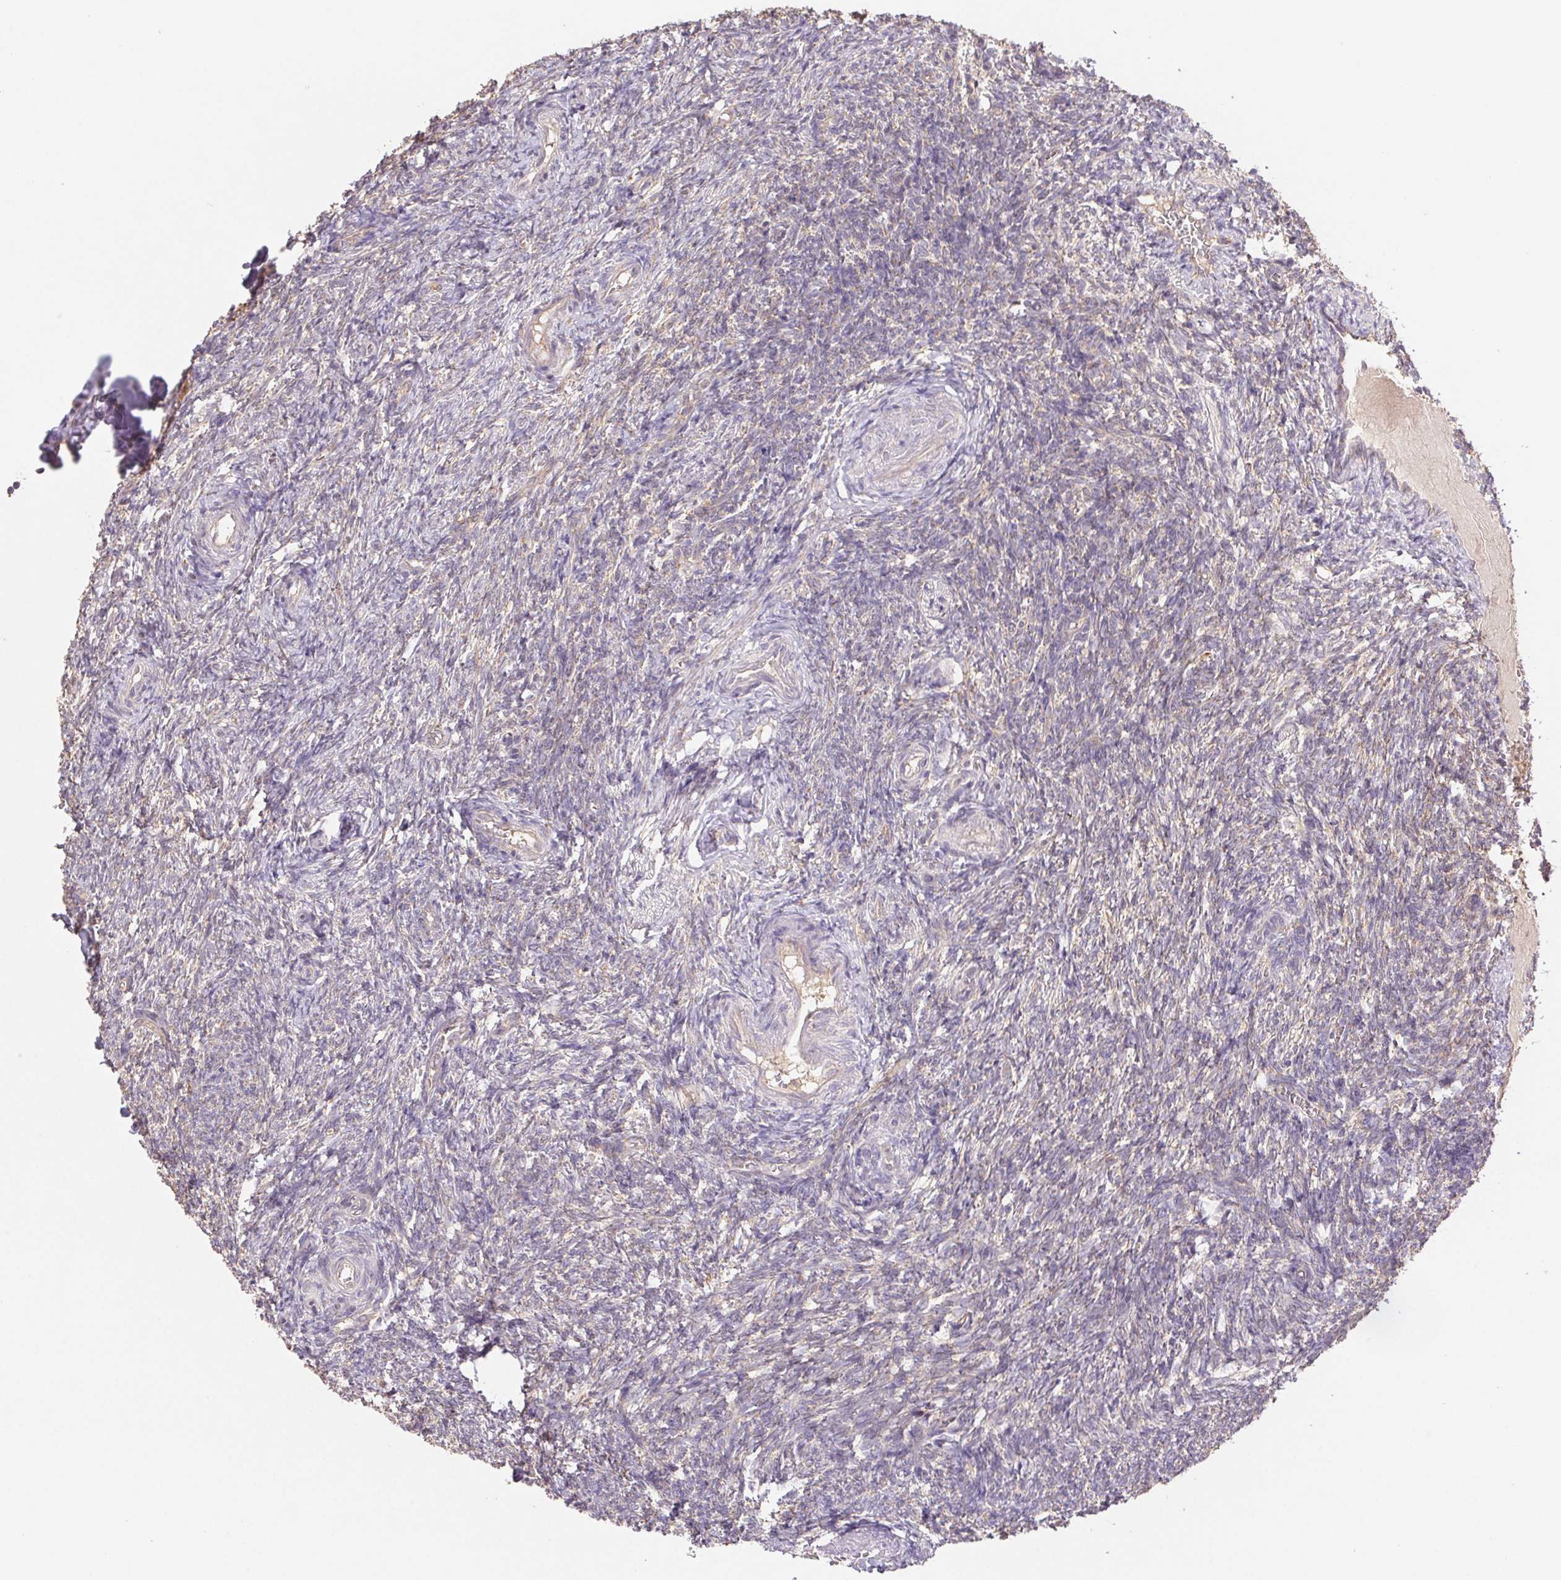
{"staining": {"intensity": "negative", "quantity": "none", "location": "none"}, "tissue": "ovary", "cell_type": "Ovarian stroma cells", "image_type": "normal", "snomed": [{"axis": "morphology", "description": "Normal tissue, NOS"}, {"axis": "topography", "description": "Ovary"}], "caption": "Immunohistochemistry (IHC) photomicrograph of normal ovary: ovary stained with DAB exhibits no significant protein positivity in ovarian stroma cells.", "gene": "RAB11A", "patient": {"sex": "female", "age": 39}}